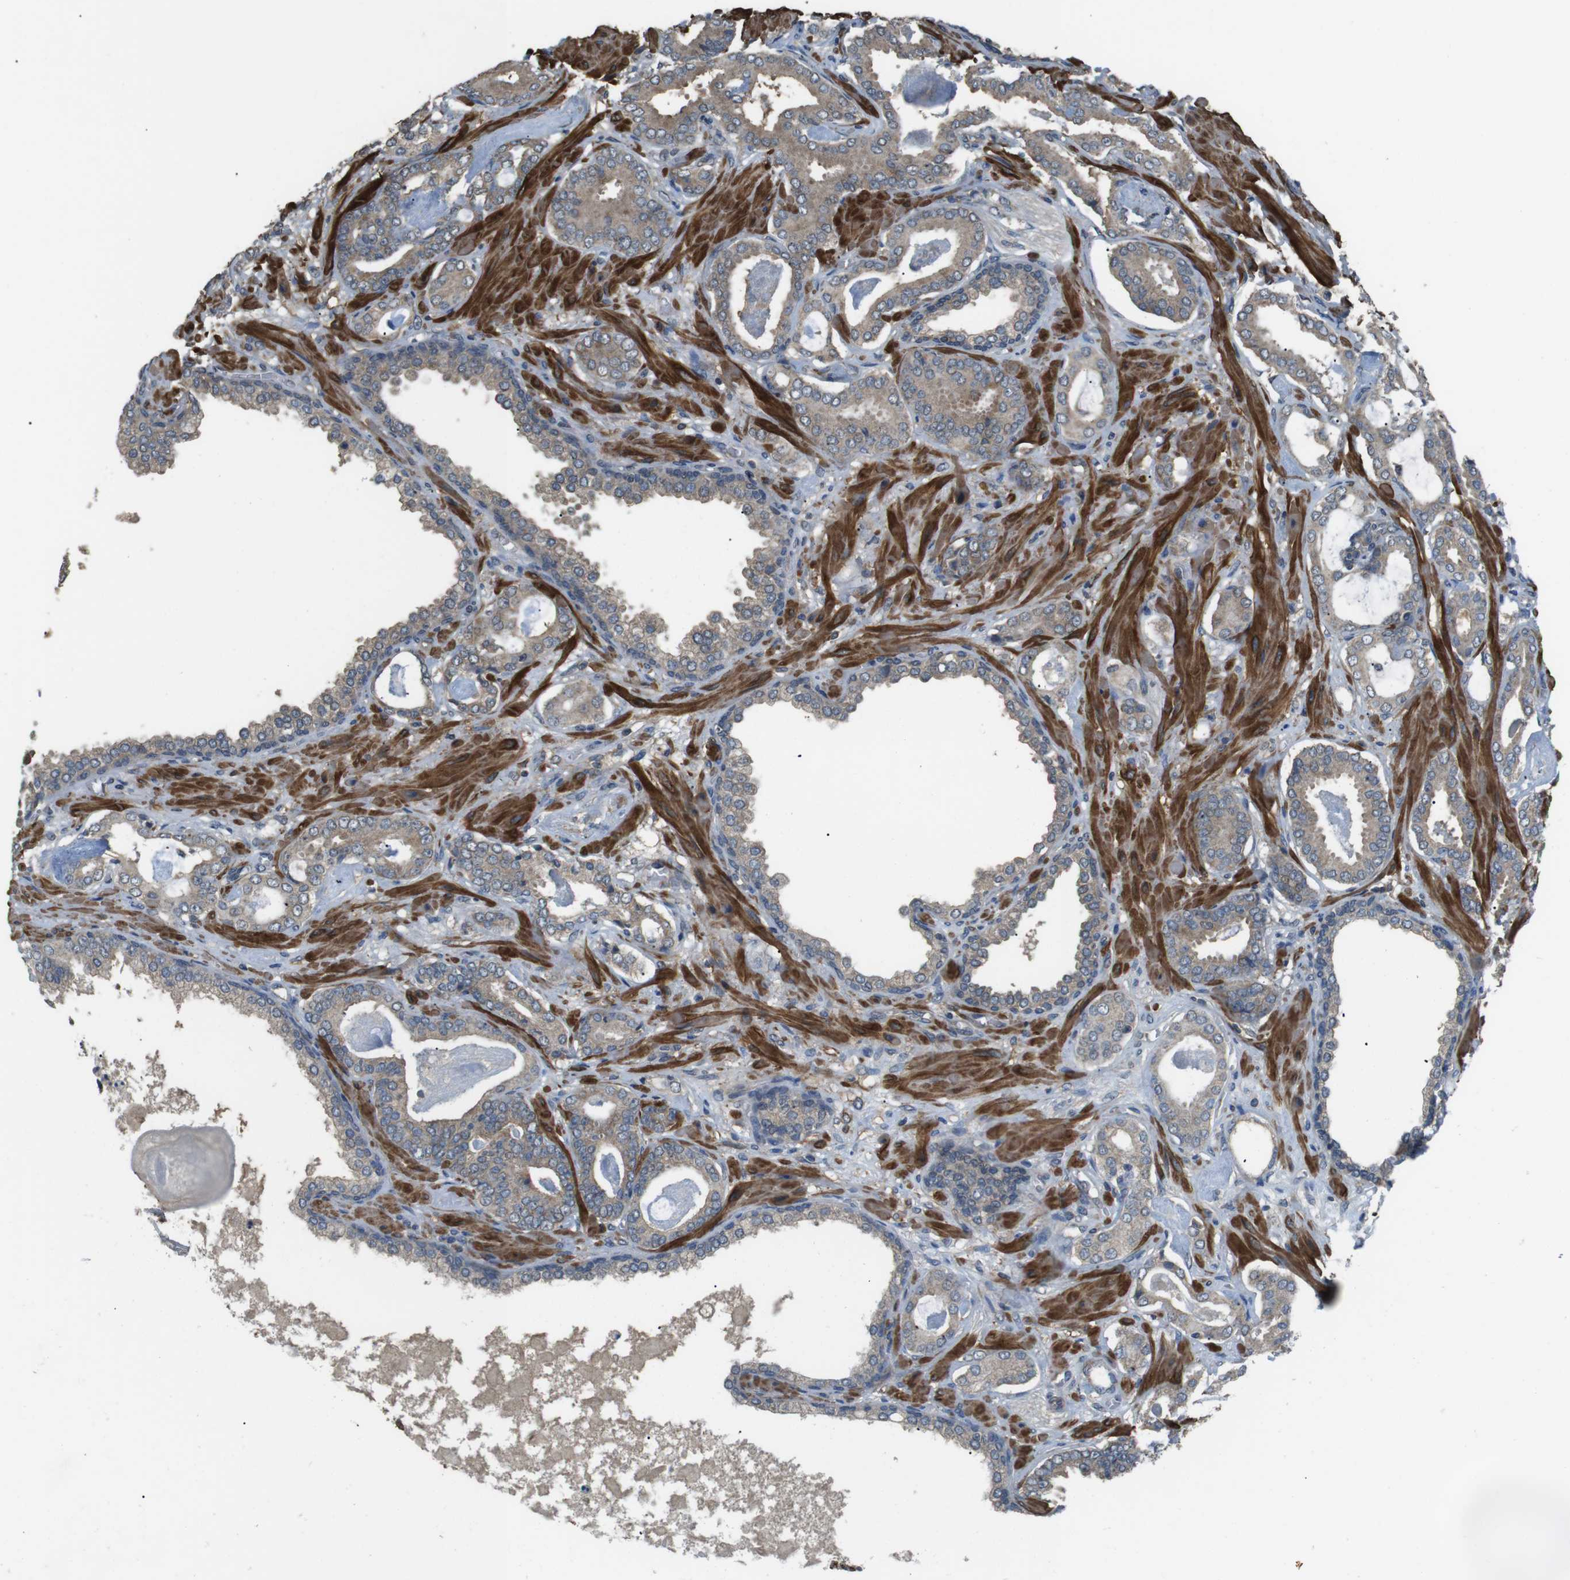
{"staining": {"intensity": "weak", "quantity": ">75%", "location": "cytoplasmic/membranous"}, "tissue": "prostate cancer", "cell_type": "Tumor cells", "image_type": "cancer", "snomed": [{"axis": "morphology", "description": "Adenocarcinoma, Low grade"}, {"axis": "topography", "description": "Prostate"}], "caption": "The photomicrograph reveals staining of prostate cancer (adenocarcinoma (low-grade)), revealing weak cytoplasmic/membranous protein positivity (brown color) within tumor cells.", "gene": "FUT2", "patient": {"sex": "male", "age": 53}}